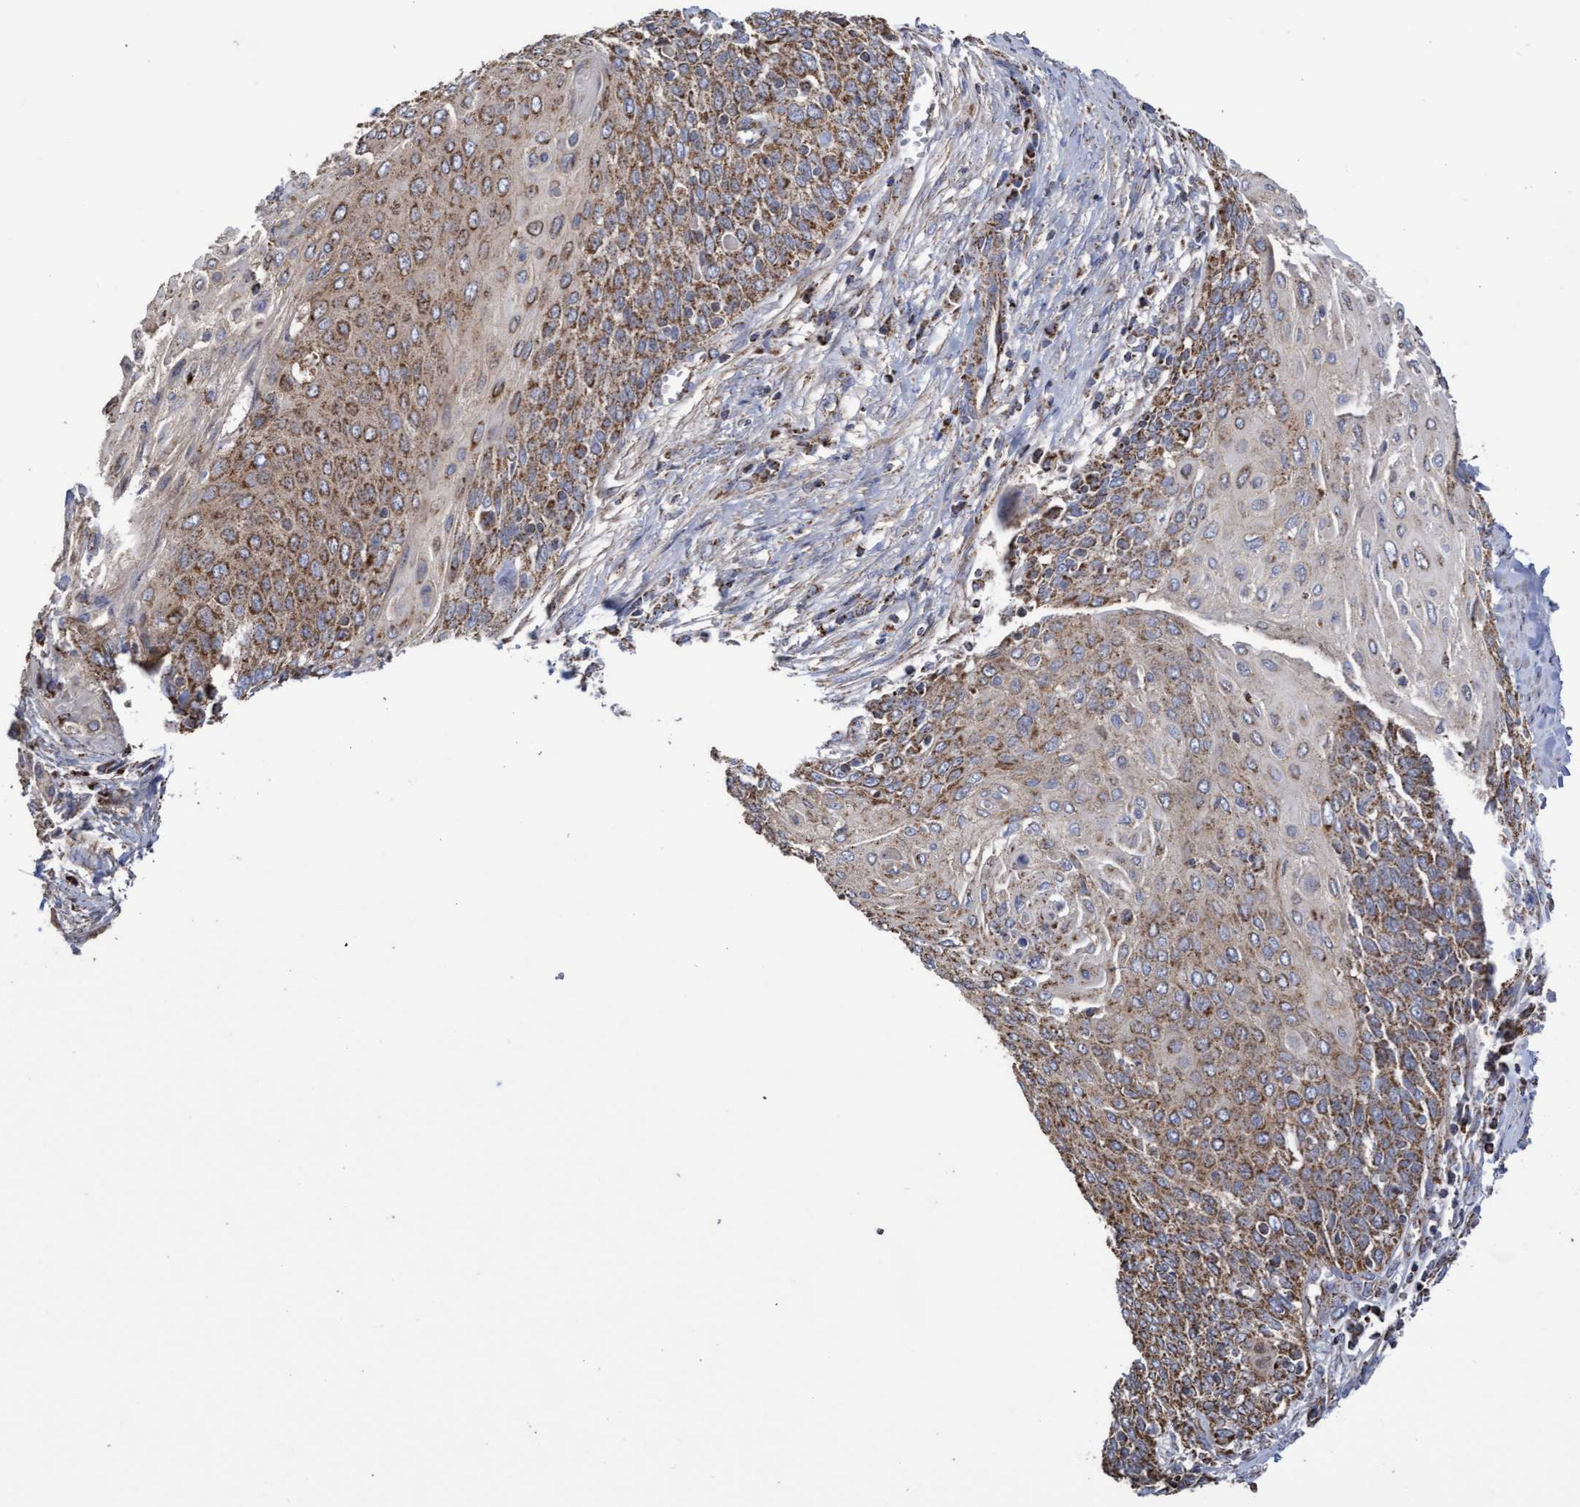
{"staining": {"intensity": "moderate", "quantity": ">75%", "location": "cytoplasmic/membranous"}, "tissue": "cervical cancer", "cell_type": "Tumor cells", "image_type": "cancer", "snomed": [{"axis": "morphology", "description": "Squamous cell carcinoma, NOS"}, {"axis": "topography", "description": "Cervix"}], "caption": "Immunohistochemical staining of cervical cancer (squamous cell carcinoma) exhibits medium levels of moderate cytoplasmic/membranous expression in approximately >75% of tumor cells. (DAB (3,3'-diaminobenzidine) = brown stain, brightfield microscopy at high magnification).", "gene": "COBL", "patient": {"sex": "female", "age": 39}}